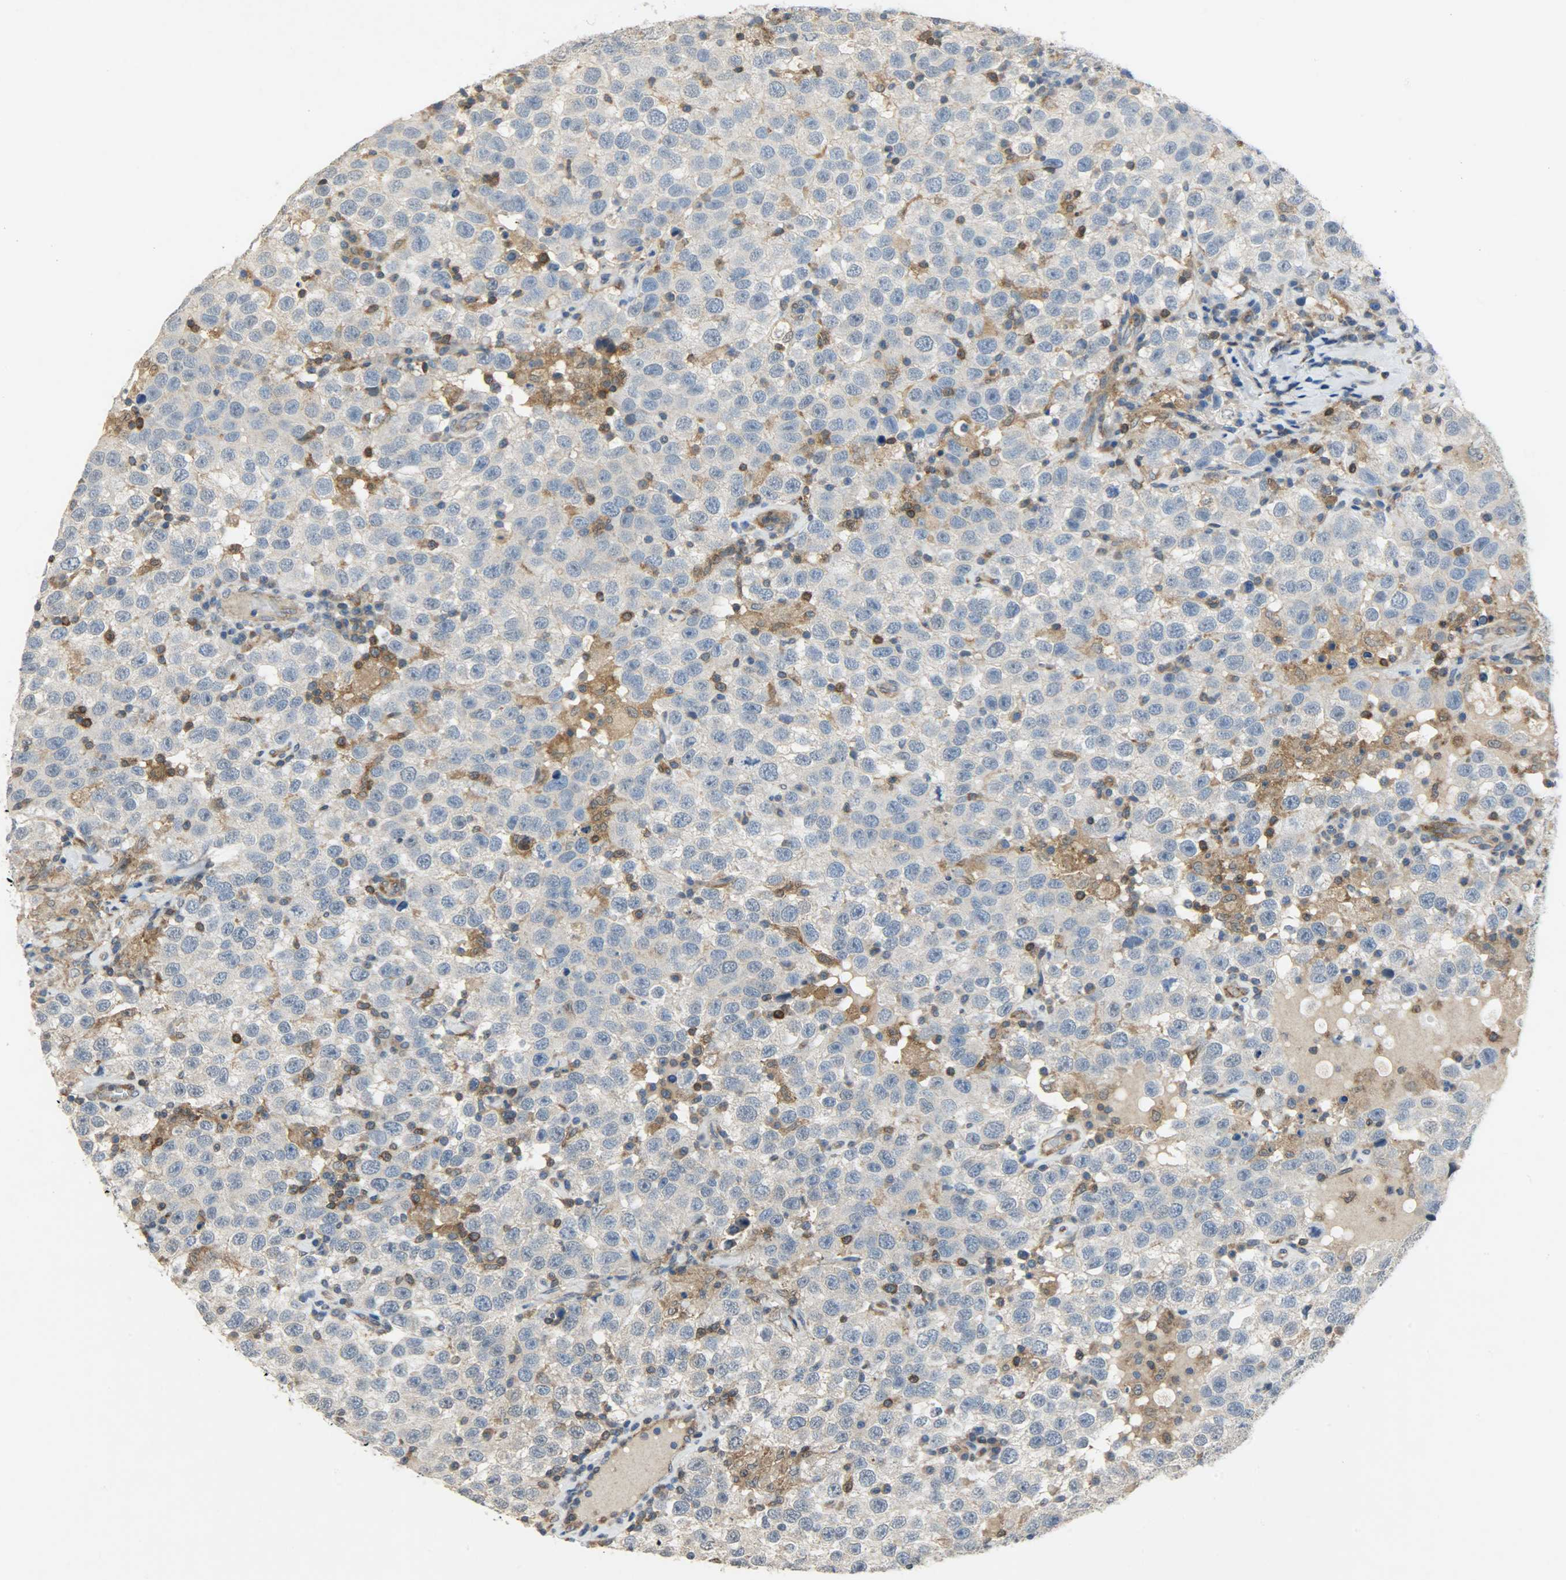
{"staining": {"intensity": "weak", "quantity": "25%-75%", "location": "cytoplasmic/membranous"}, "tissue": "testis cancer", "cell_type": "Tumor cells", "image_type": "cancer", "snomed": [{"axis": "morphology", "description": "Seminoma, NOS"}, {"axis": "topography", "description": "Testis"}], "caption": "Immunohistochemical staining of testis cancer reveals weak cytoplasmic/membranous protein expression in approximately 25%-75% of tumor cells.", "gene": "TRIM21", "patient": {"sex": "male", "age": 41}}